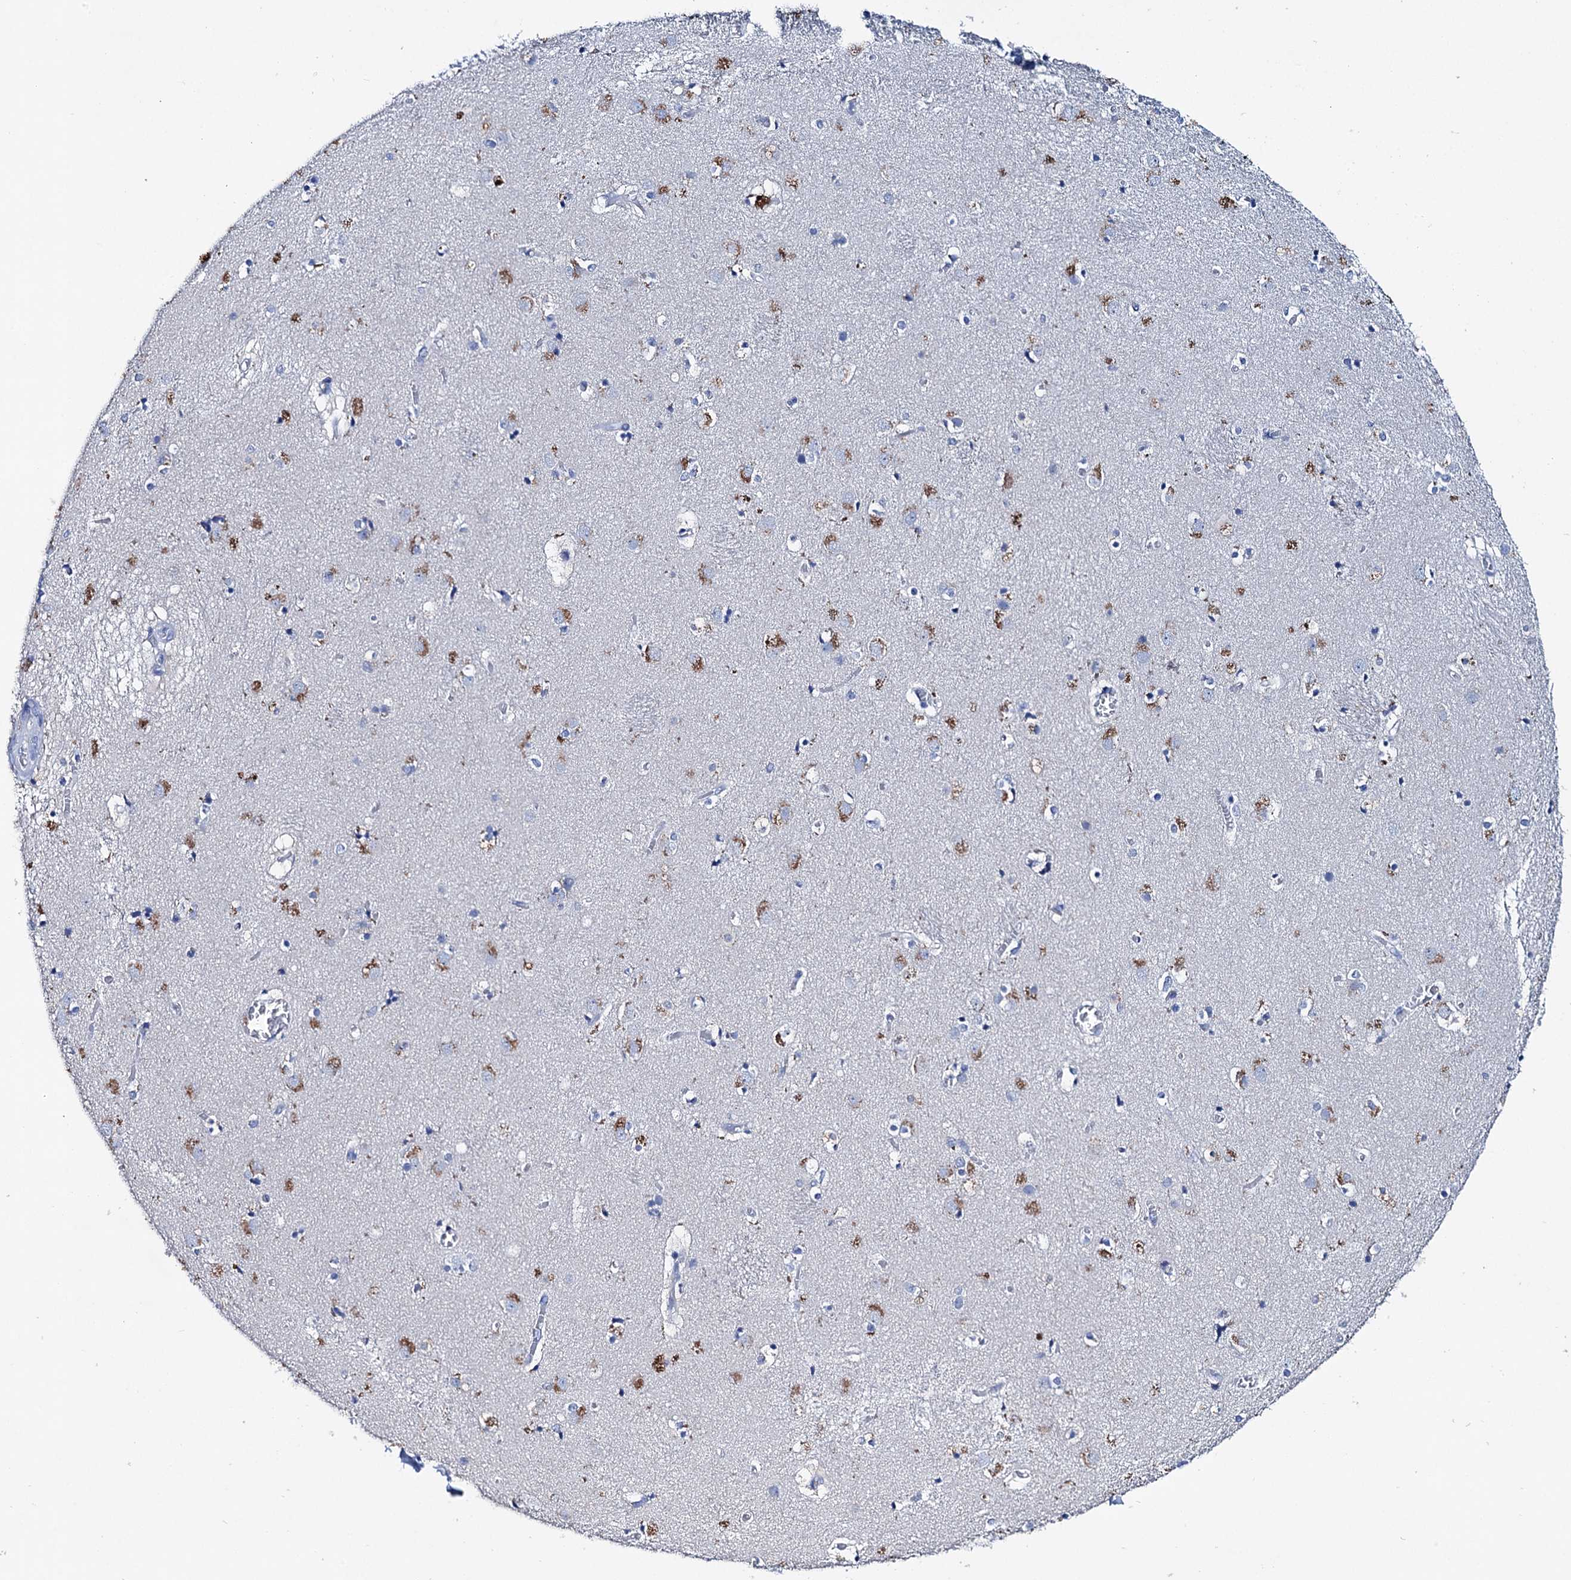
{"staining": {"intensity": "negative", "quantity": "none", "location": "none"}, "tissue": "caudate", "cell_type": "Glial cells", "image_type": "normal", "snomed": [{"axis": "morphology", "description": "Normal tissue, NOS"}, {"axis": "topography", "description": "Lateral ventricle wall"}], "caption": "Immunohistochemistry (IHC) micrograph of benign caudate stained for a protein (brown), which displays no positivity in glial cells.", "gene": "BRINP1", "patient": {"sex": "male", "age": 70}}